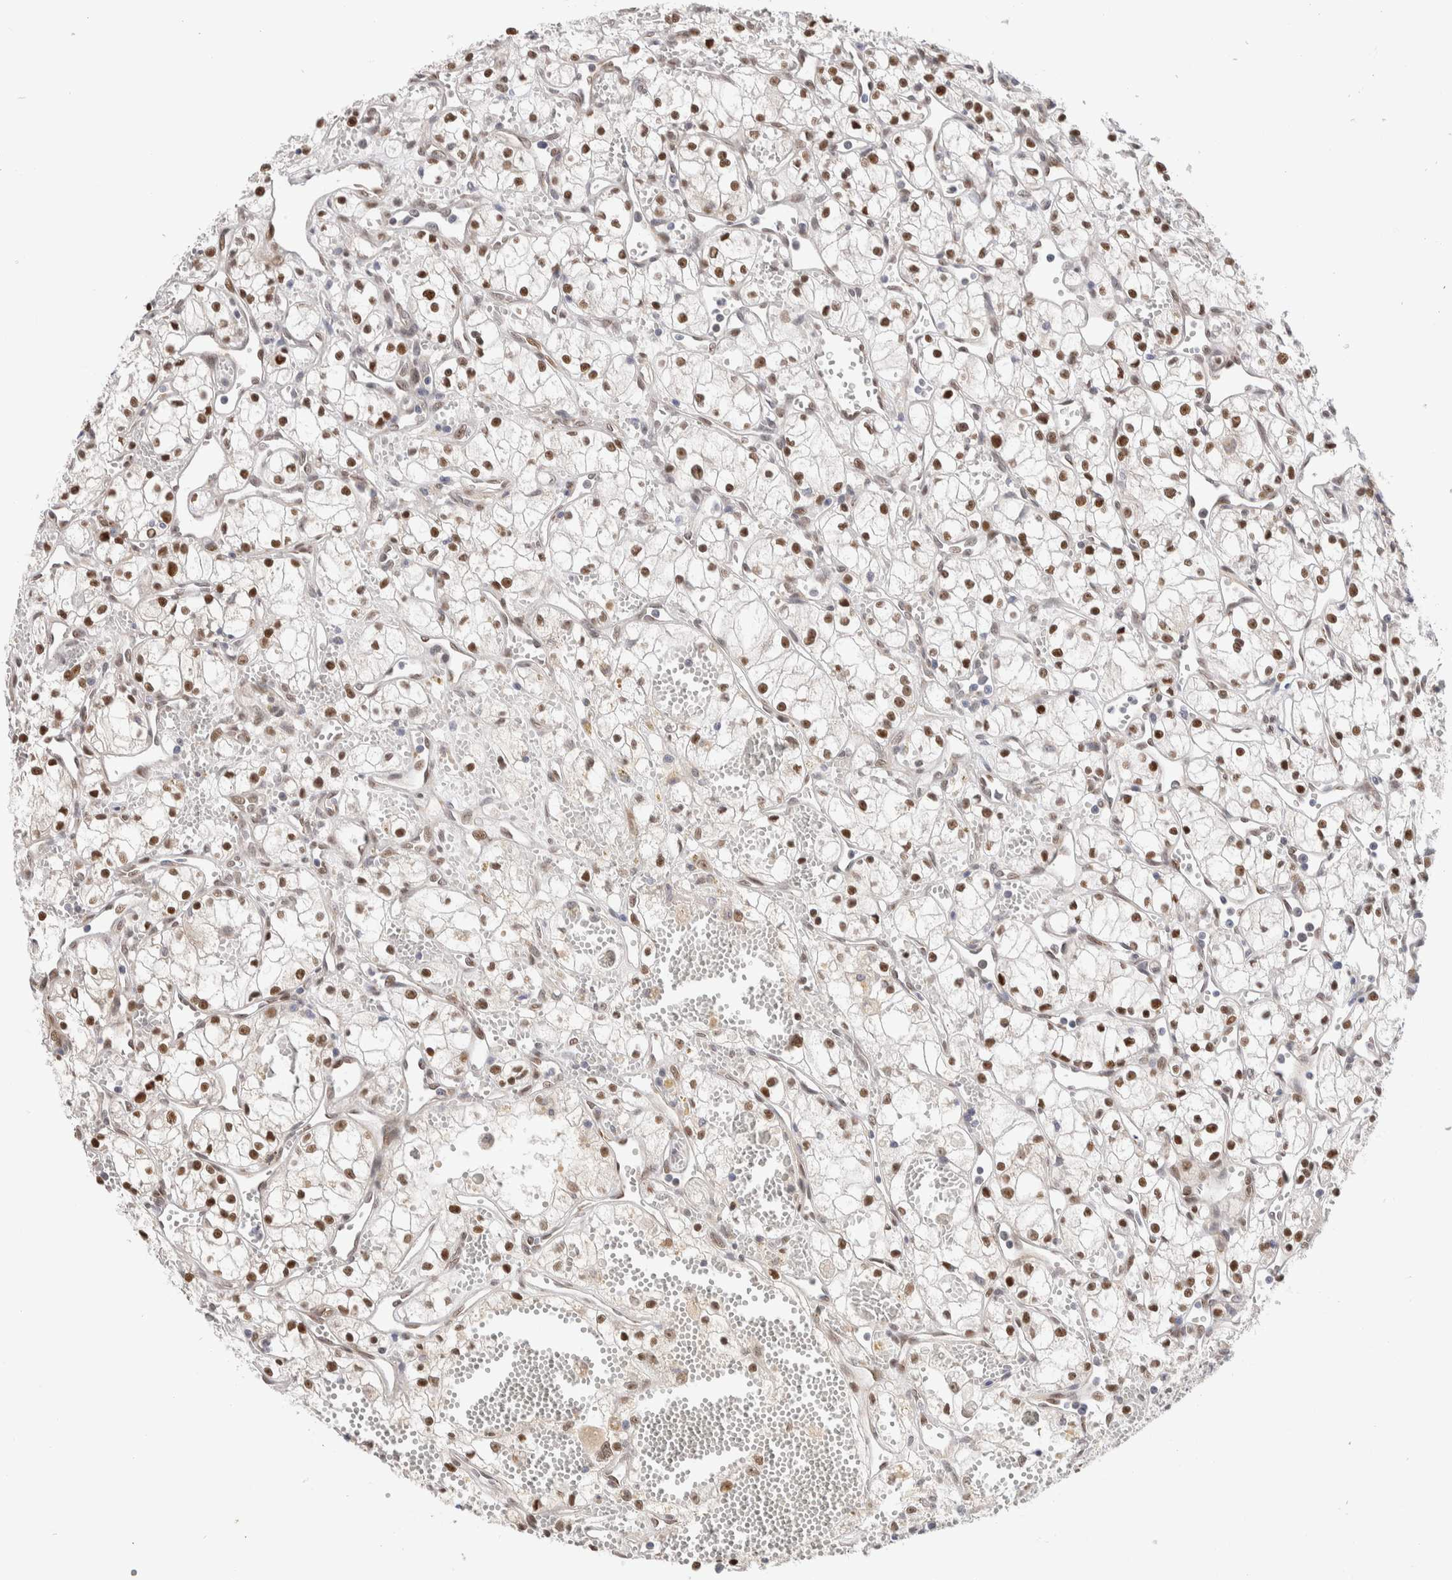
{"staining": {"intensity": "moderate", "quantity": ">75%", "location": "nuclear"}, "tissue": "renal cancer", "cell_type": "Tumor cells", "image_type": "cancer", "snomed": [{"axis": "morphology", "description": "Adenocarcinoma, NOS"}, {"axis": "topography", "description": "Kidney"}], "caption": "There is medium levels of moderate nuclear expression in tumor cells of adenocarcinoma (renal), as demonstrated by immunohistochemical staining (brown color).", "gene": "NSMAF", "patient": {"sex": "male", "age": 59}}